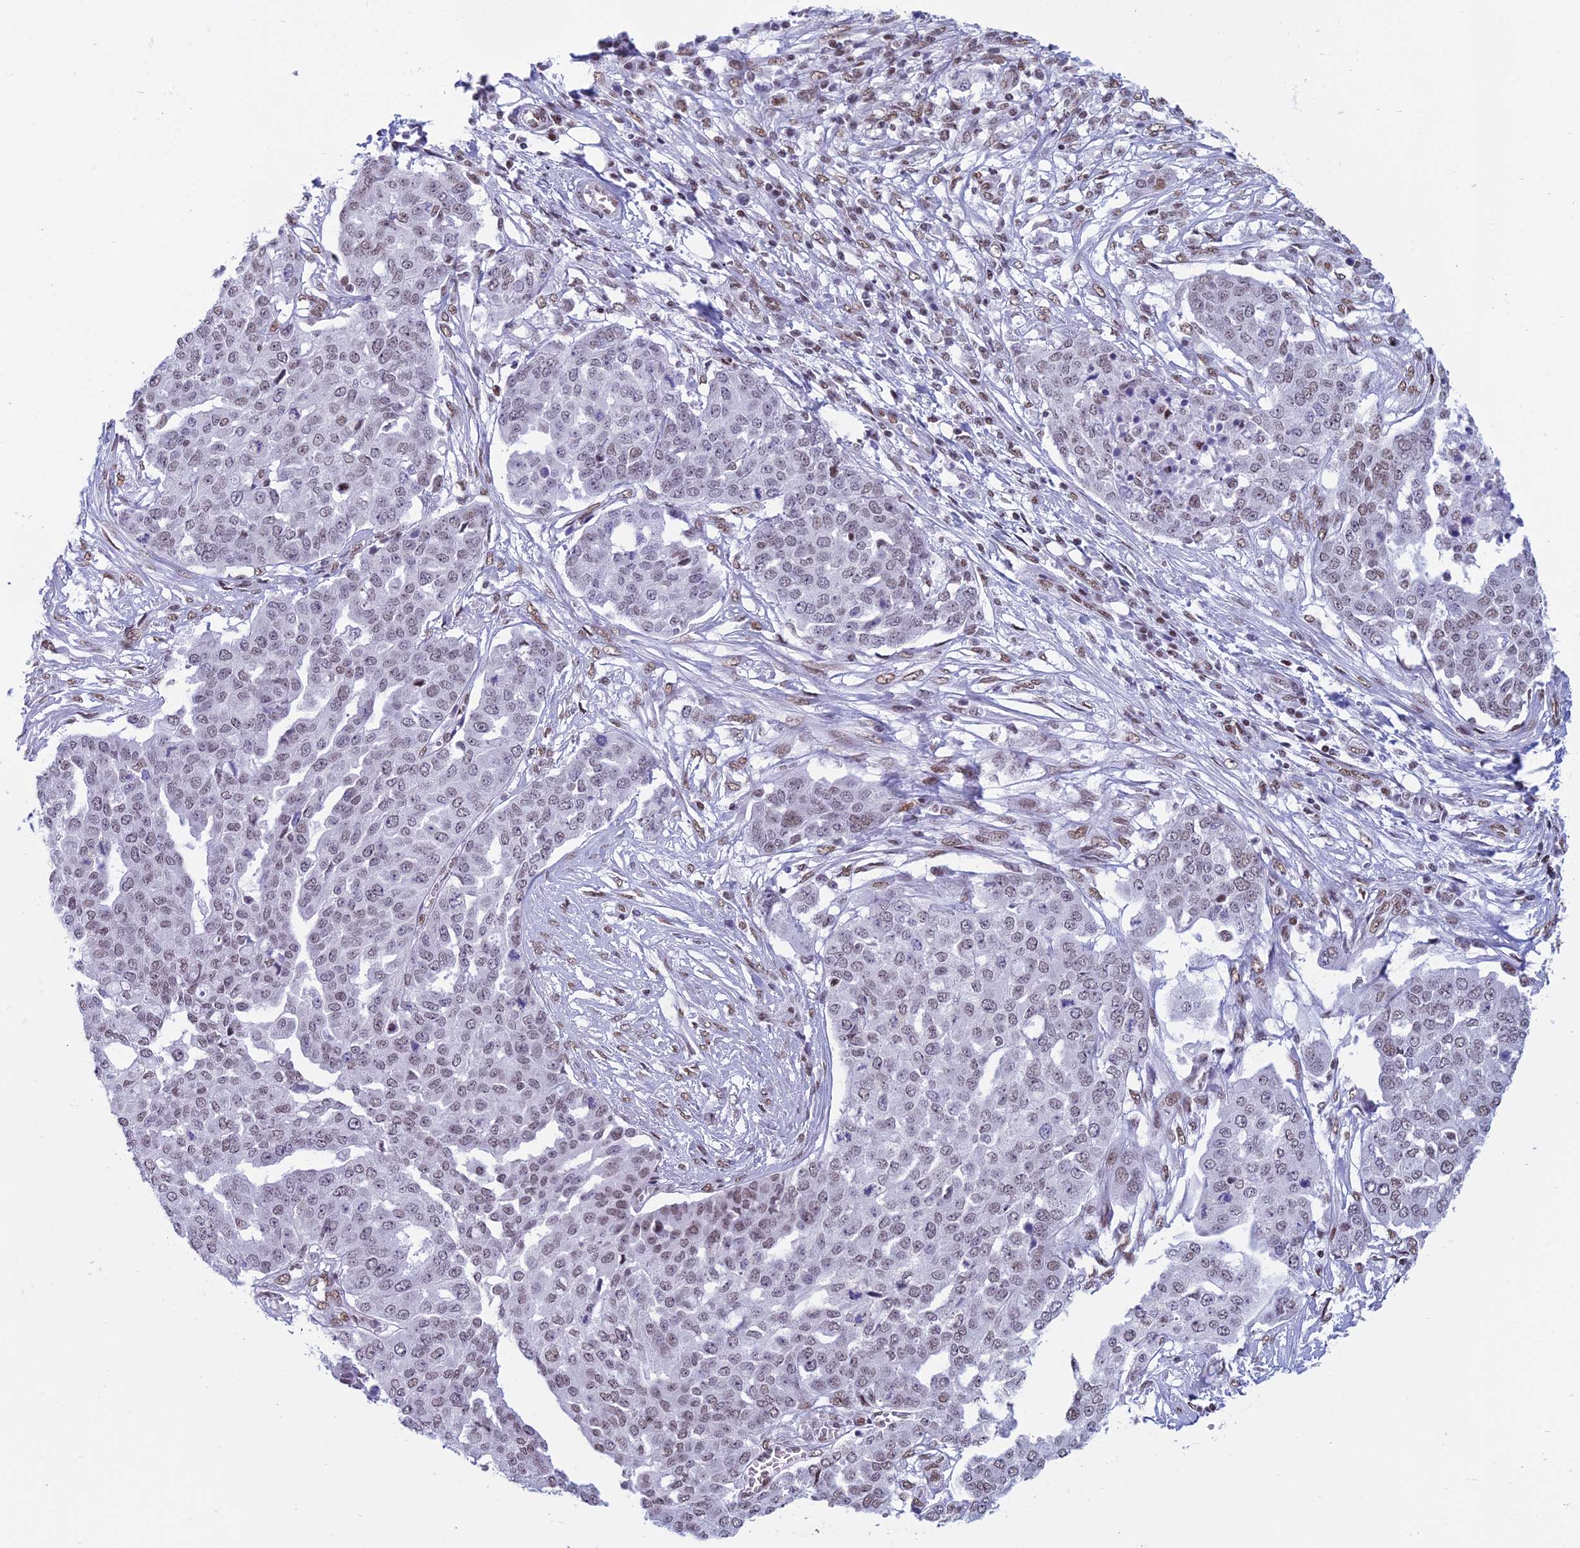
{"staining": {"intensity": "weak", "quantity": "25%-75%", "location": "nuclear"}, "tissue": "ovarian cancer", "cell_type": "Tumor cells", "image_type": "cancer", "snomed": [{"axis": "morphology", "description": "Cystadenocarcinoma, serous, NOS"}, {"axis": "topography", "description": "Soft tissue"}, {"axis": "topography", "description": "Ovary"}], "caption": "A photomicrograph of human ovarian cancer (serous cystadenocarcinoma) stained for a protein displays weak nuclear brown staining in tumor cells.", "gene": "CDC26", "patient": {"sex": "female", "age": 57}}